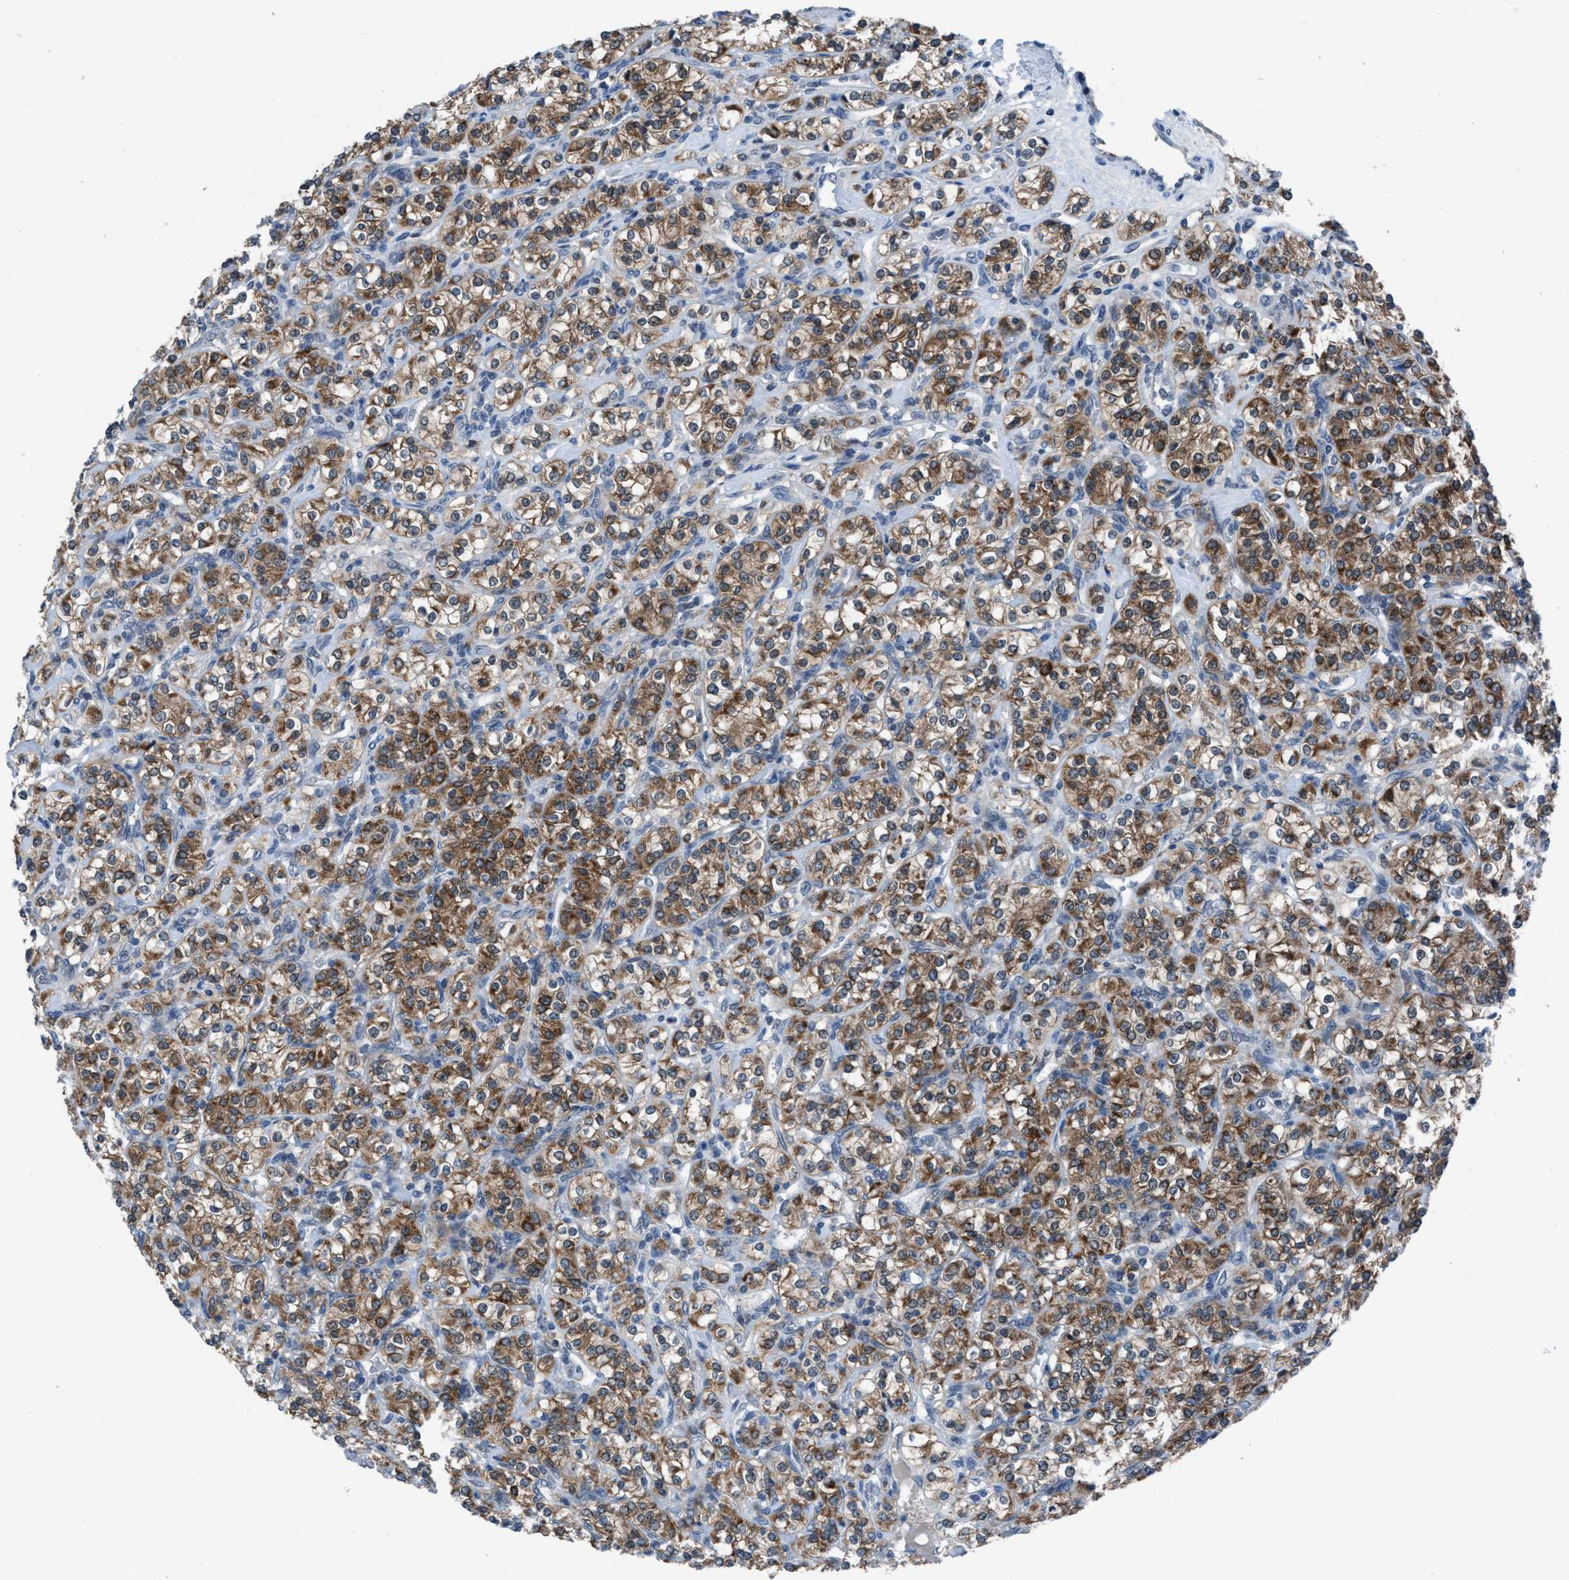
{"staining": {"intensity": "moderate", "quantity": ">75%", "location": "cytoplasmic/membranous"}, "tissue": "renal cancer", "cell_type": "Tumor cells", "image_type": "cancer", "snomed": [{"axis": "morphology", "description": "Adenocarcinoma, NOS"}, {"axis": "topography", "description": "Kidney"}], "caption": "Renal cancer (adenocarcinoma) stained with DAB (3,3'-diaminobenzidine) immunohistochemistry reveals medium levels of moderate cytoplasmic/membranous positivity in about >75% of tumor cells.", "gene": "ANAPC11", "patient": {"sex": "male", "age": 77}}